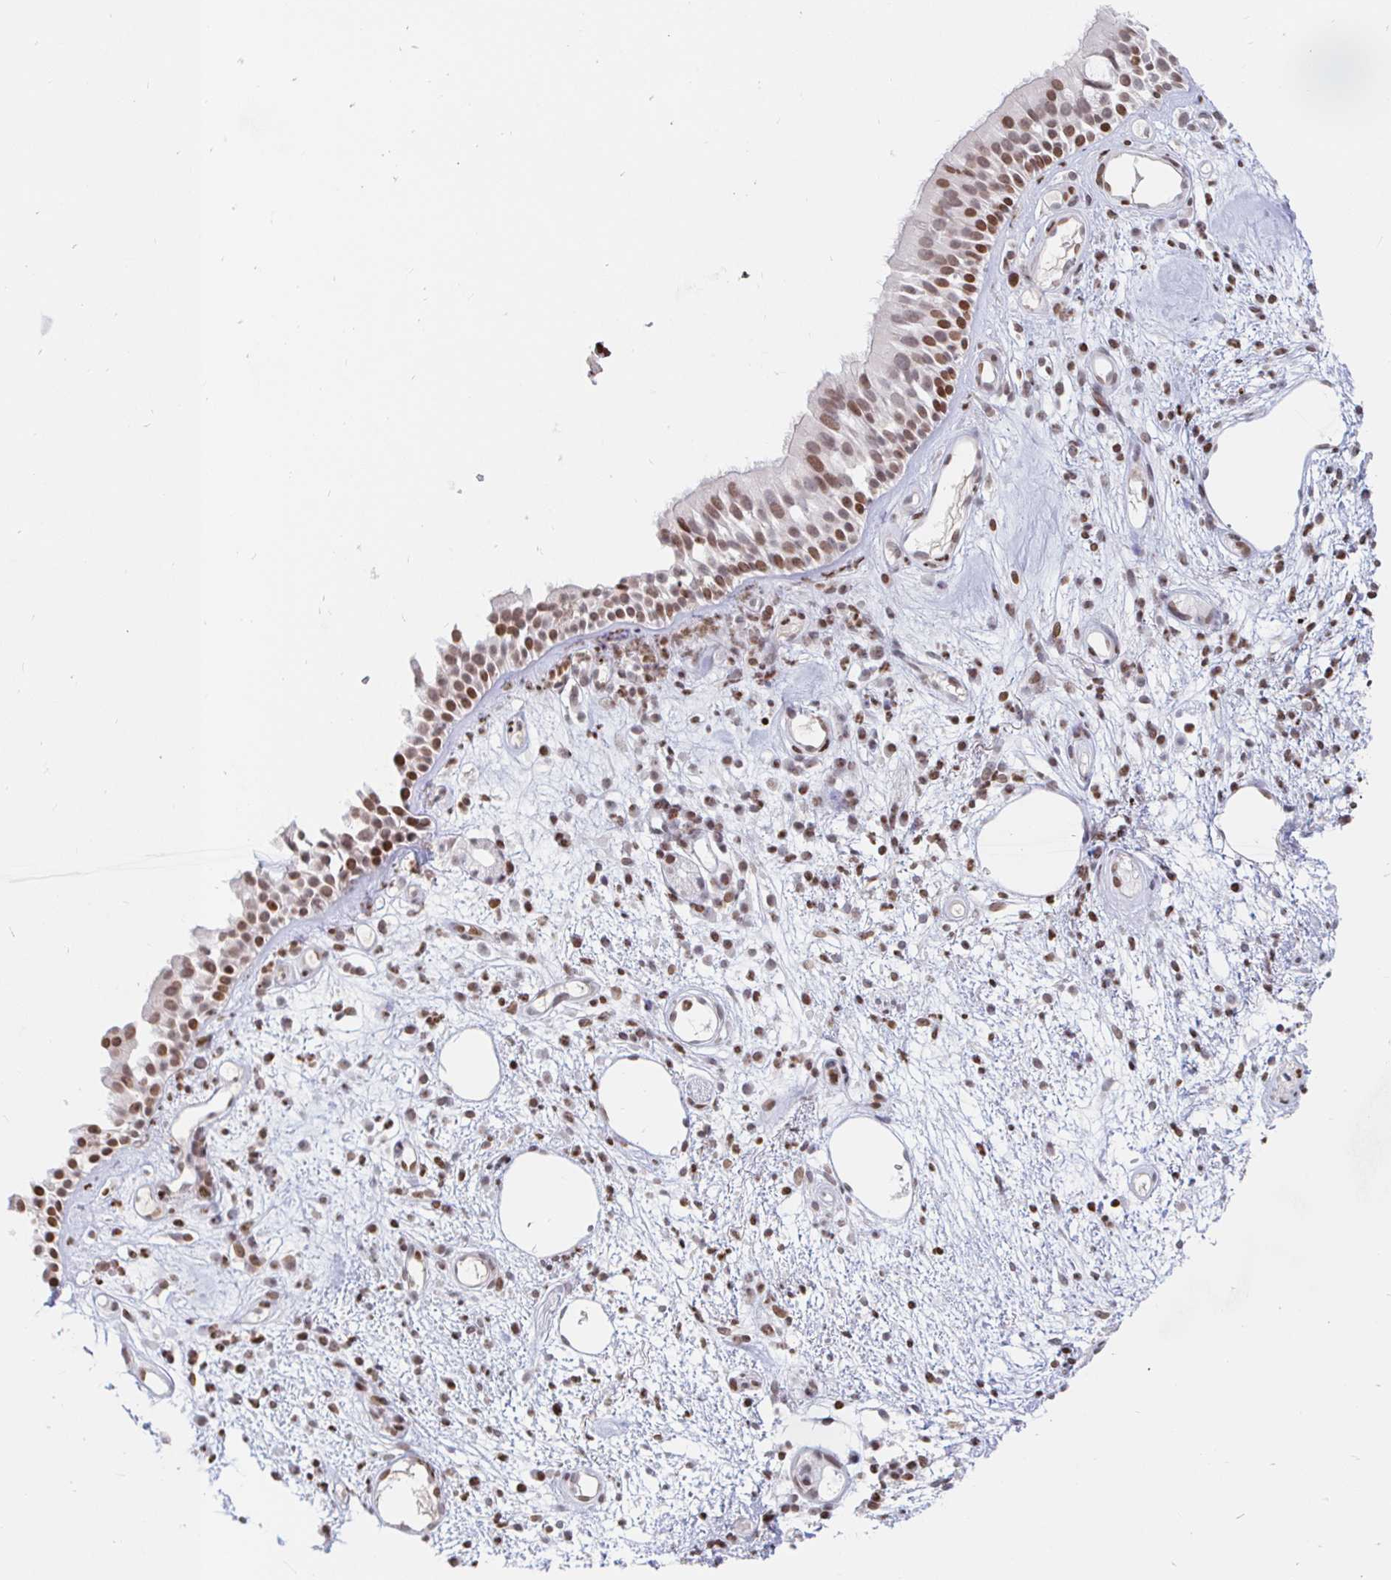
{"staining": {"intensity": "moderate", "quantity": ">75%", "location": "nuclear"}, "tissue": "nasopharynx", "cell_type": "Respiratory epithelial cells", "image_type": "normal", "snomed": [{"axis": "morphology", "description": "Normal tissue, NOS"}, {"axis": "morphology", "description": "Inflammation, NOS"}, {"axis": "topography", "description": "Nasopharynx"}], "caption": "A brown stain shows moderate nuclear staining of a protein in respiratory epithelial cells of unremarkable nasopharynx.", "gene": "HOXC10", "patient": {"sex": "male", "age": 54}}